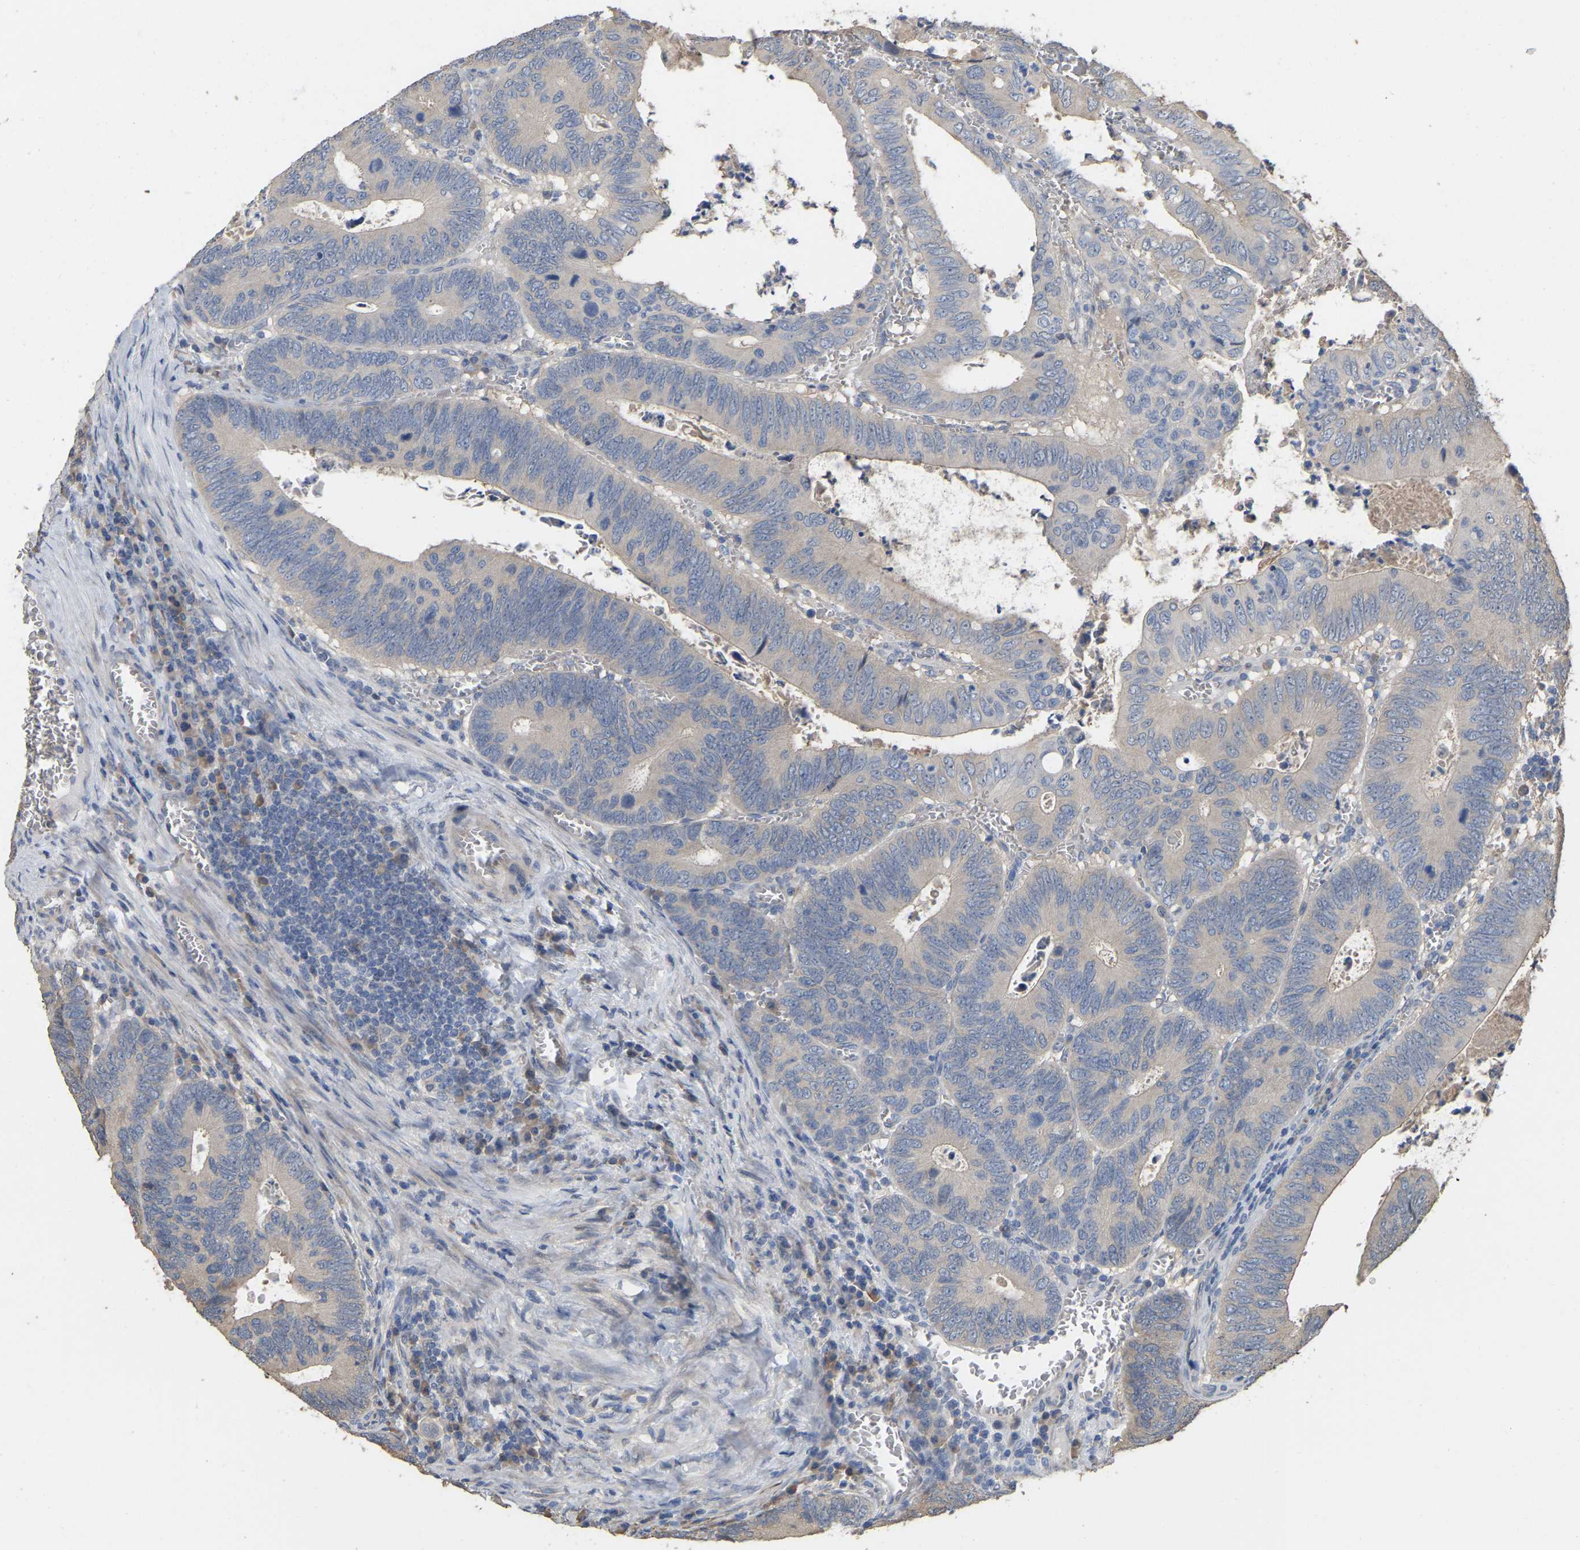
{"staining": {"intensity": "negative", "quantity": "none", "location": "none"}, "tissue": "colorectal cancer", "cell_type": "Tumor cells", "image_type": "cancer", "snomed": [{"axis": "morphology", "description": "Inflammation, NOS"}, {"axis": "morphology", "description": "Adenocarcinoma, NOS"}, {"axis": "topography", "description": "Colon"}], "caption": "Immunohistochemical staining of adenocarcinoma (colorectal) reveals no significant positivity in tumor cells.", "gene": "NCS1", "patient": {"sex": "male", "age": 72}}